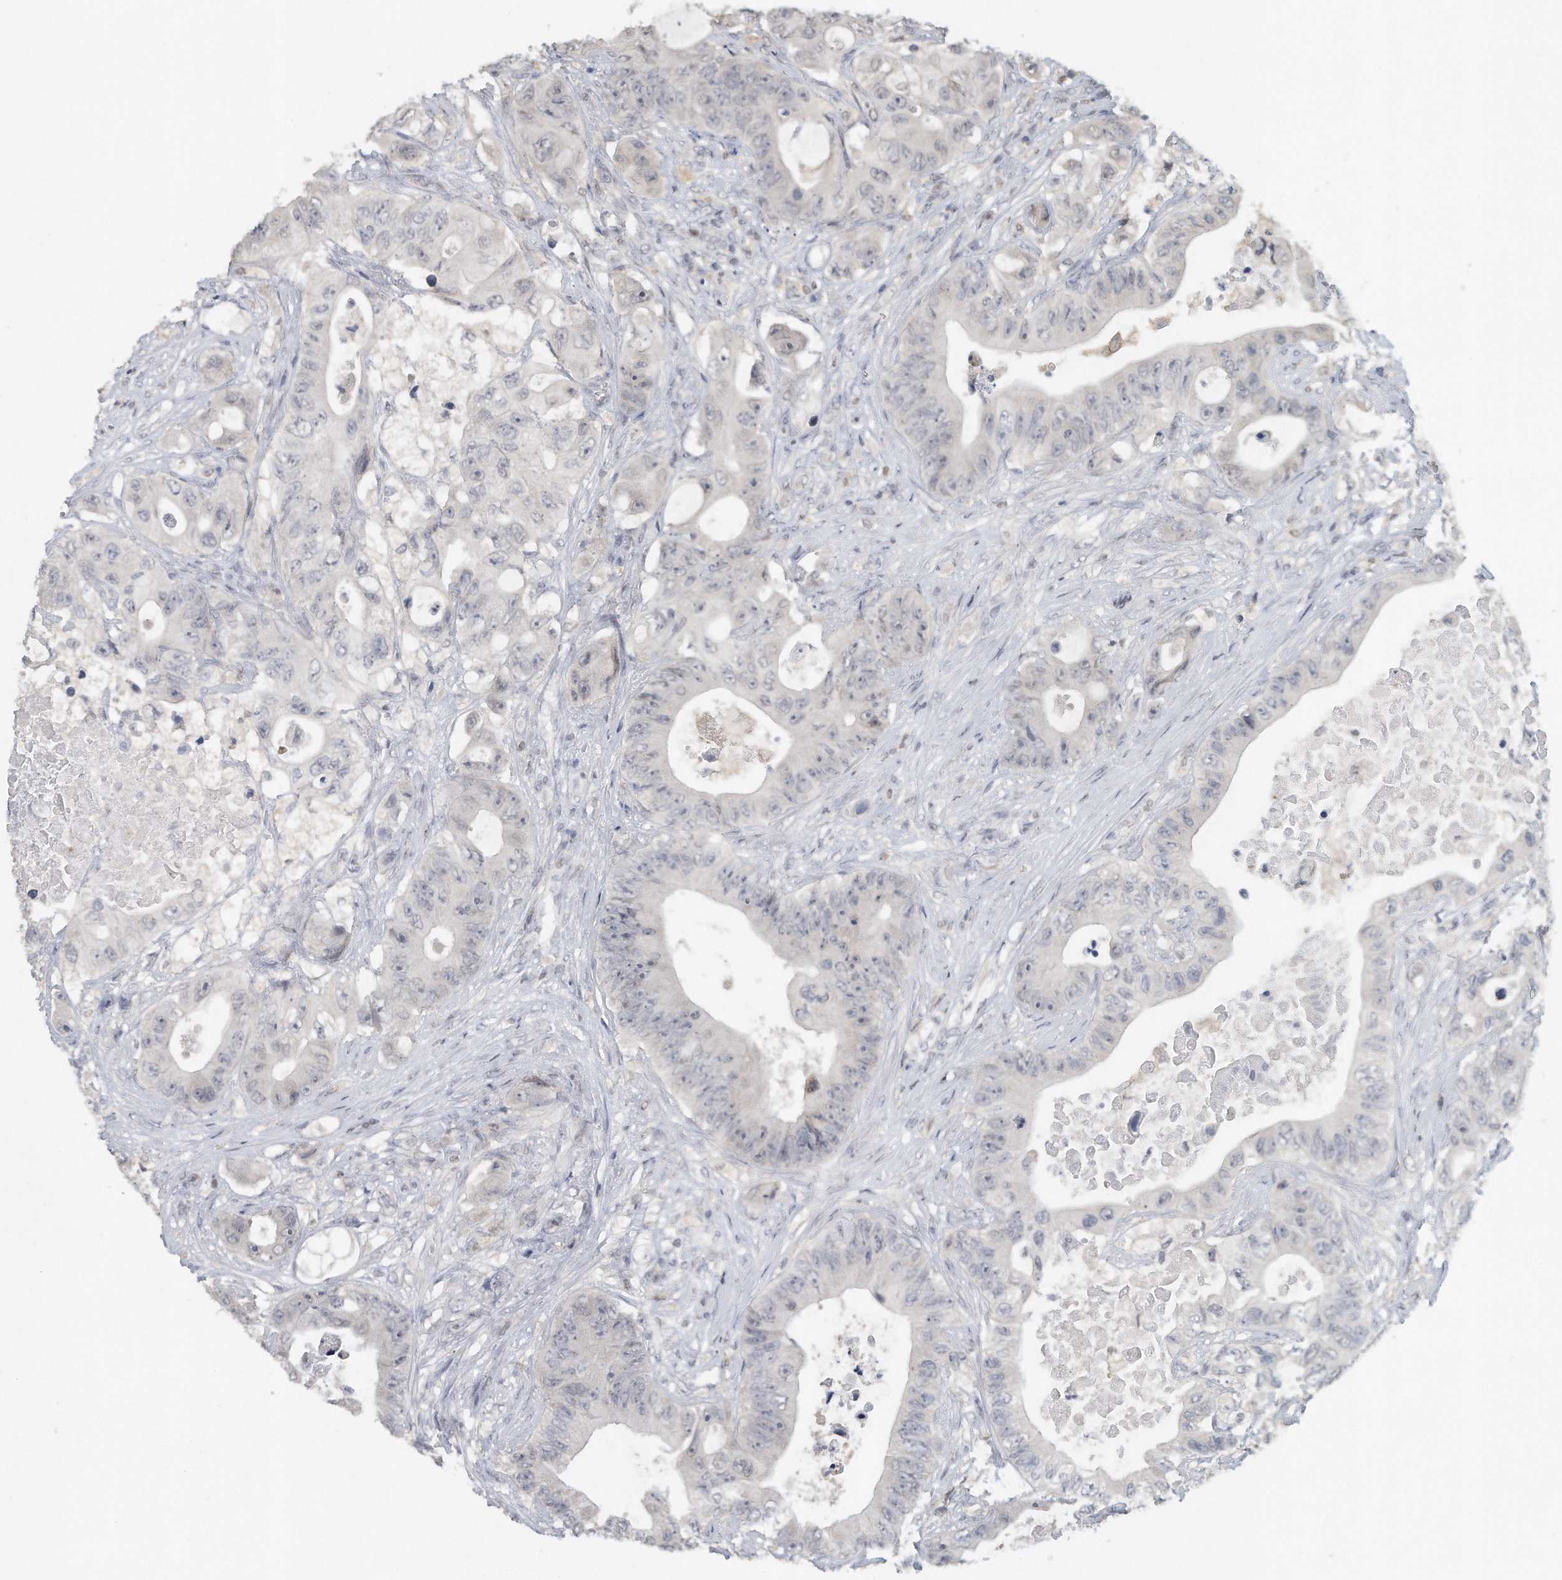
{"staining": {"intensity": "negative", "quantity": "none", "location": "none"}, "tissue": "colorectal cancer", "cell_type": "Tumor cells", "image_type": "cancer", "snomed": [{"axis": "morphology", "description": "Adenocarcinoma, NOS"}, {"axis": "topography", "description": "Colon"}], "caption": "Human colorectal cancer stained for a protein using immunohistochemistry exhibits no expression in tumor cells.", "gene": "DDX43", "patient": {"sex": "female", "age": 46}}